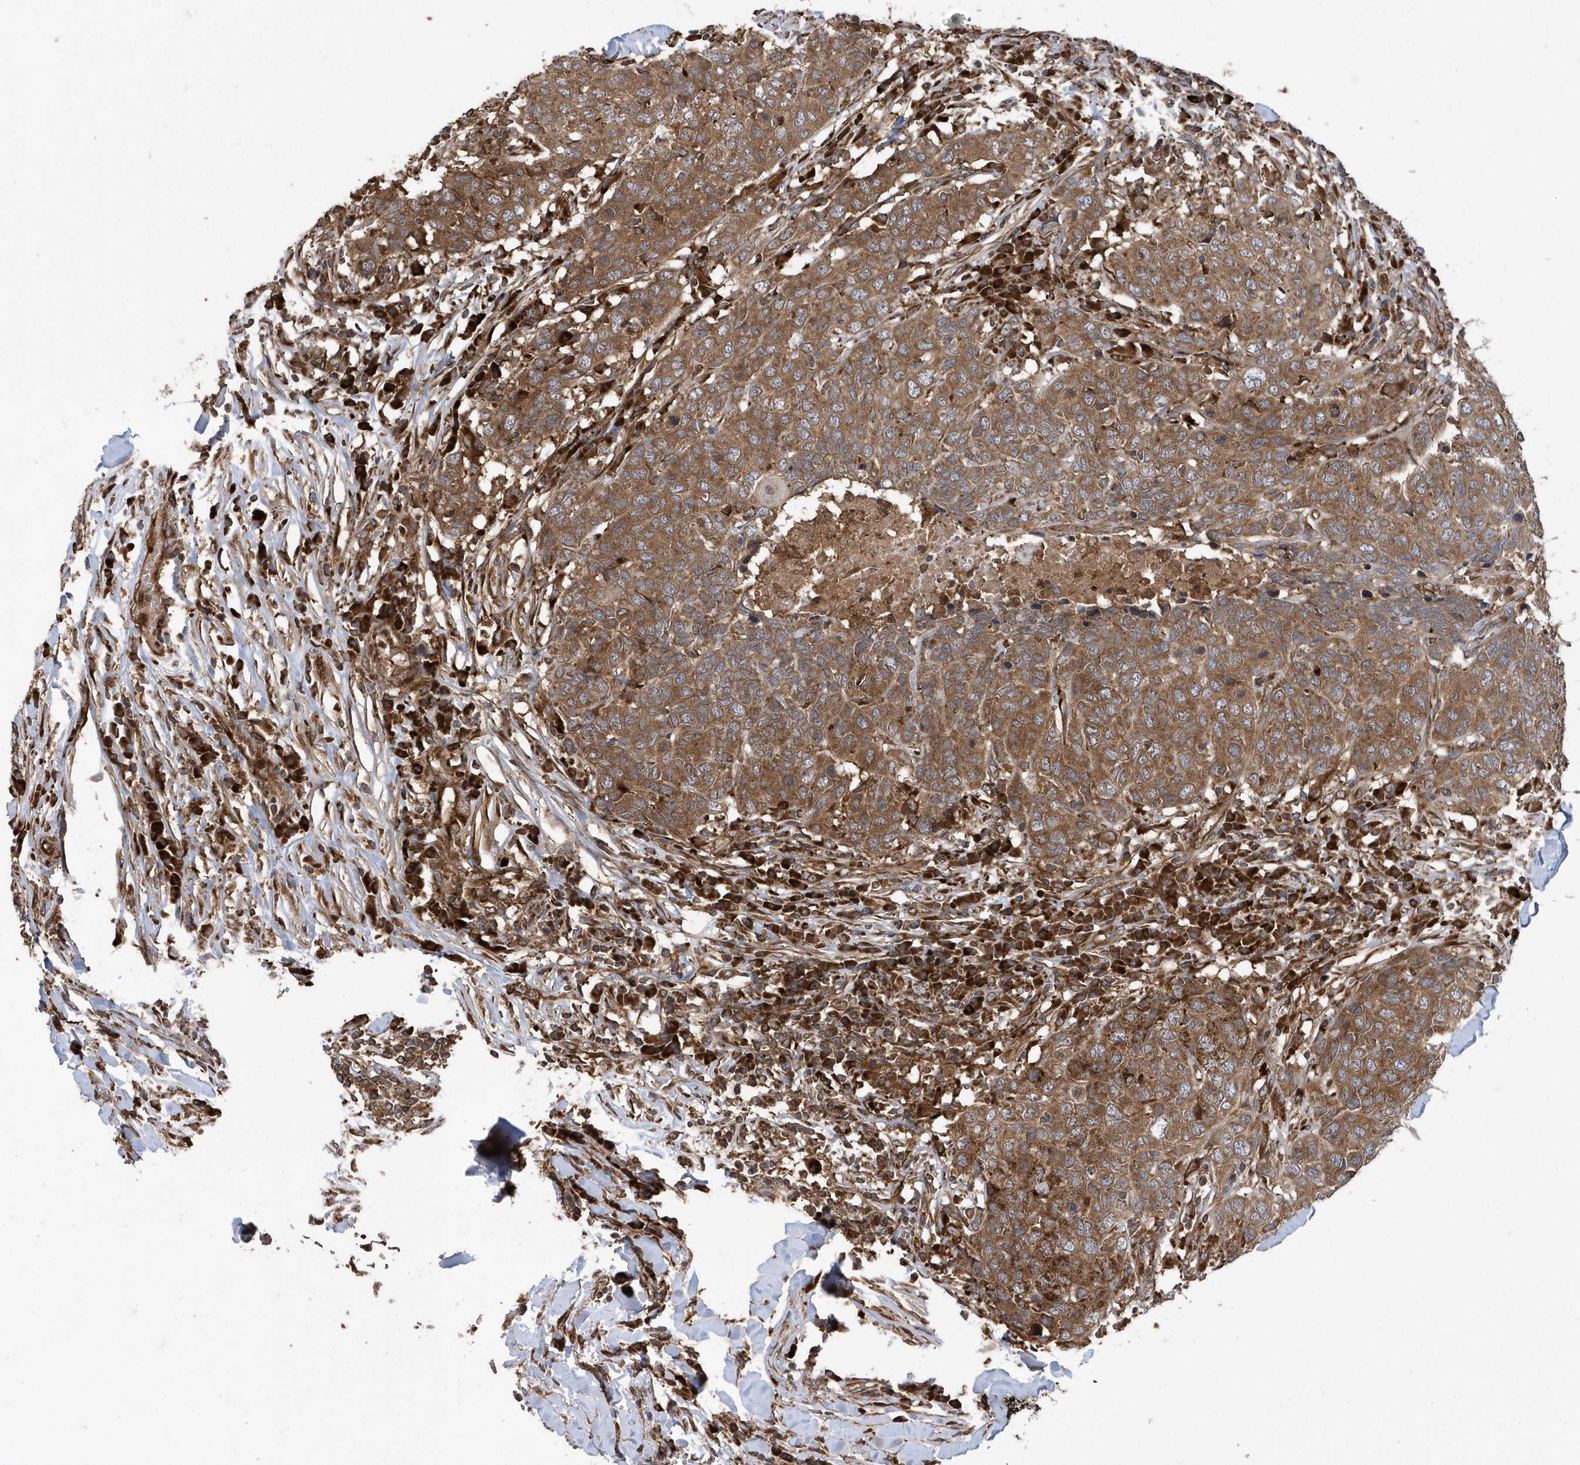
{"staining": {"intensity": "moderate", "quantity": ">75%", "location": "cytoplasmic/membranous"}, "tissue": "head and neck cancer", "cell_type": "Tumor cells", "image_type": "cancer", "snomed": [{"axis": "morphology", "description": "Squamous cell carcinoma, NOS"}, {"axis": "topography", "description": "Head-Neck"}], "caption": "Moderate cytoplasmic/membranous expression is identified in approximately >75% of tumor cells in head and neck cancer (squamous cell carcinoma).", "gene": "WASHC5", "patient": {"sex": "male", "age": 66}}